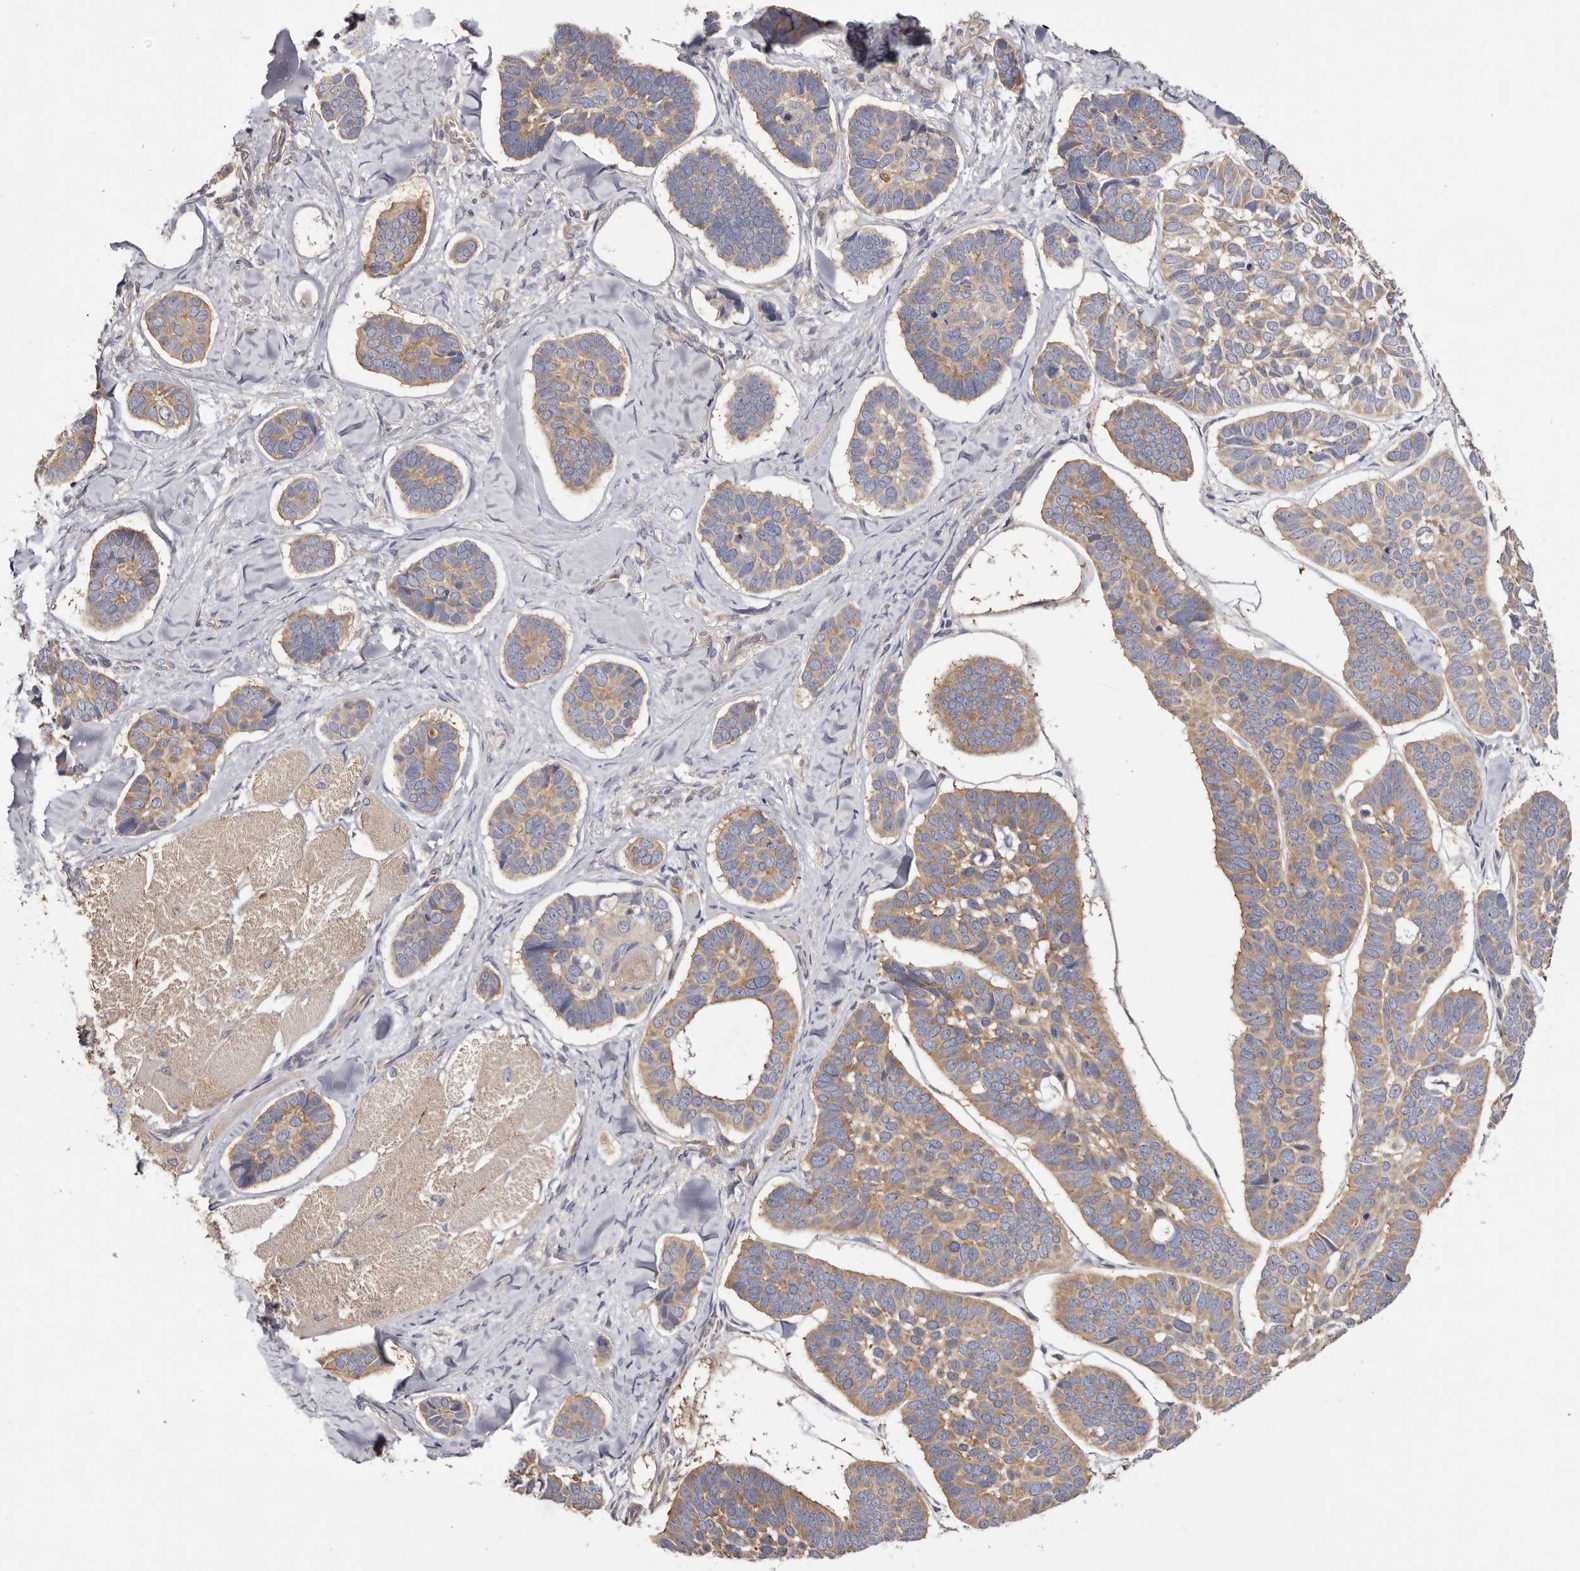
{"staining": {"intensity": "moderate", "quantity": ">75%", "location": "cytoplasmic/membranous"}, "tissue": "skin cancer", "cell_type": "Tumor cells", "image_type": "cancer", "snomed": [{"axis": "morphology", "description": "Basal cell carcinoma"}, {"axis": "topography", "description": "Skin"}], "caption": "Immunohistochemistry (IHC) (DAB) staining of human skin cancer shows moderate cytoplasmic/membranous protein staining in about >75% of tumor cells.", "gene": "FAM167B", "patient": {"sex": "male", "age": 62}}